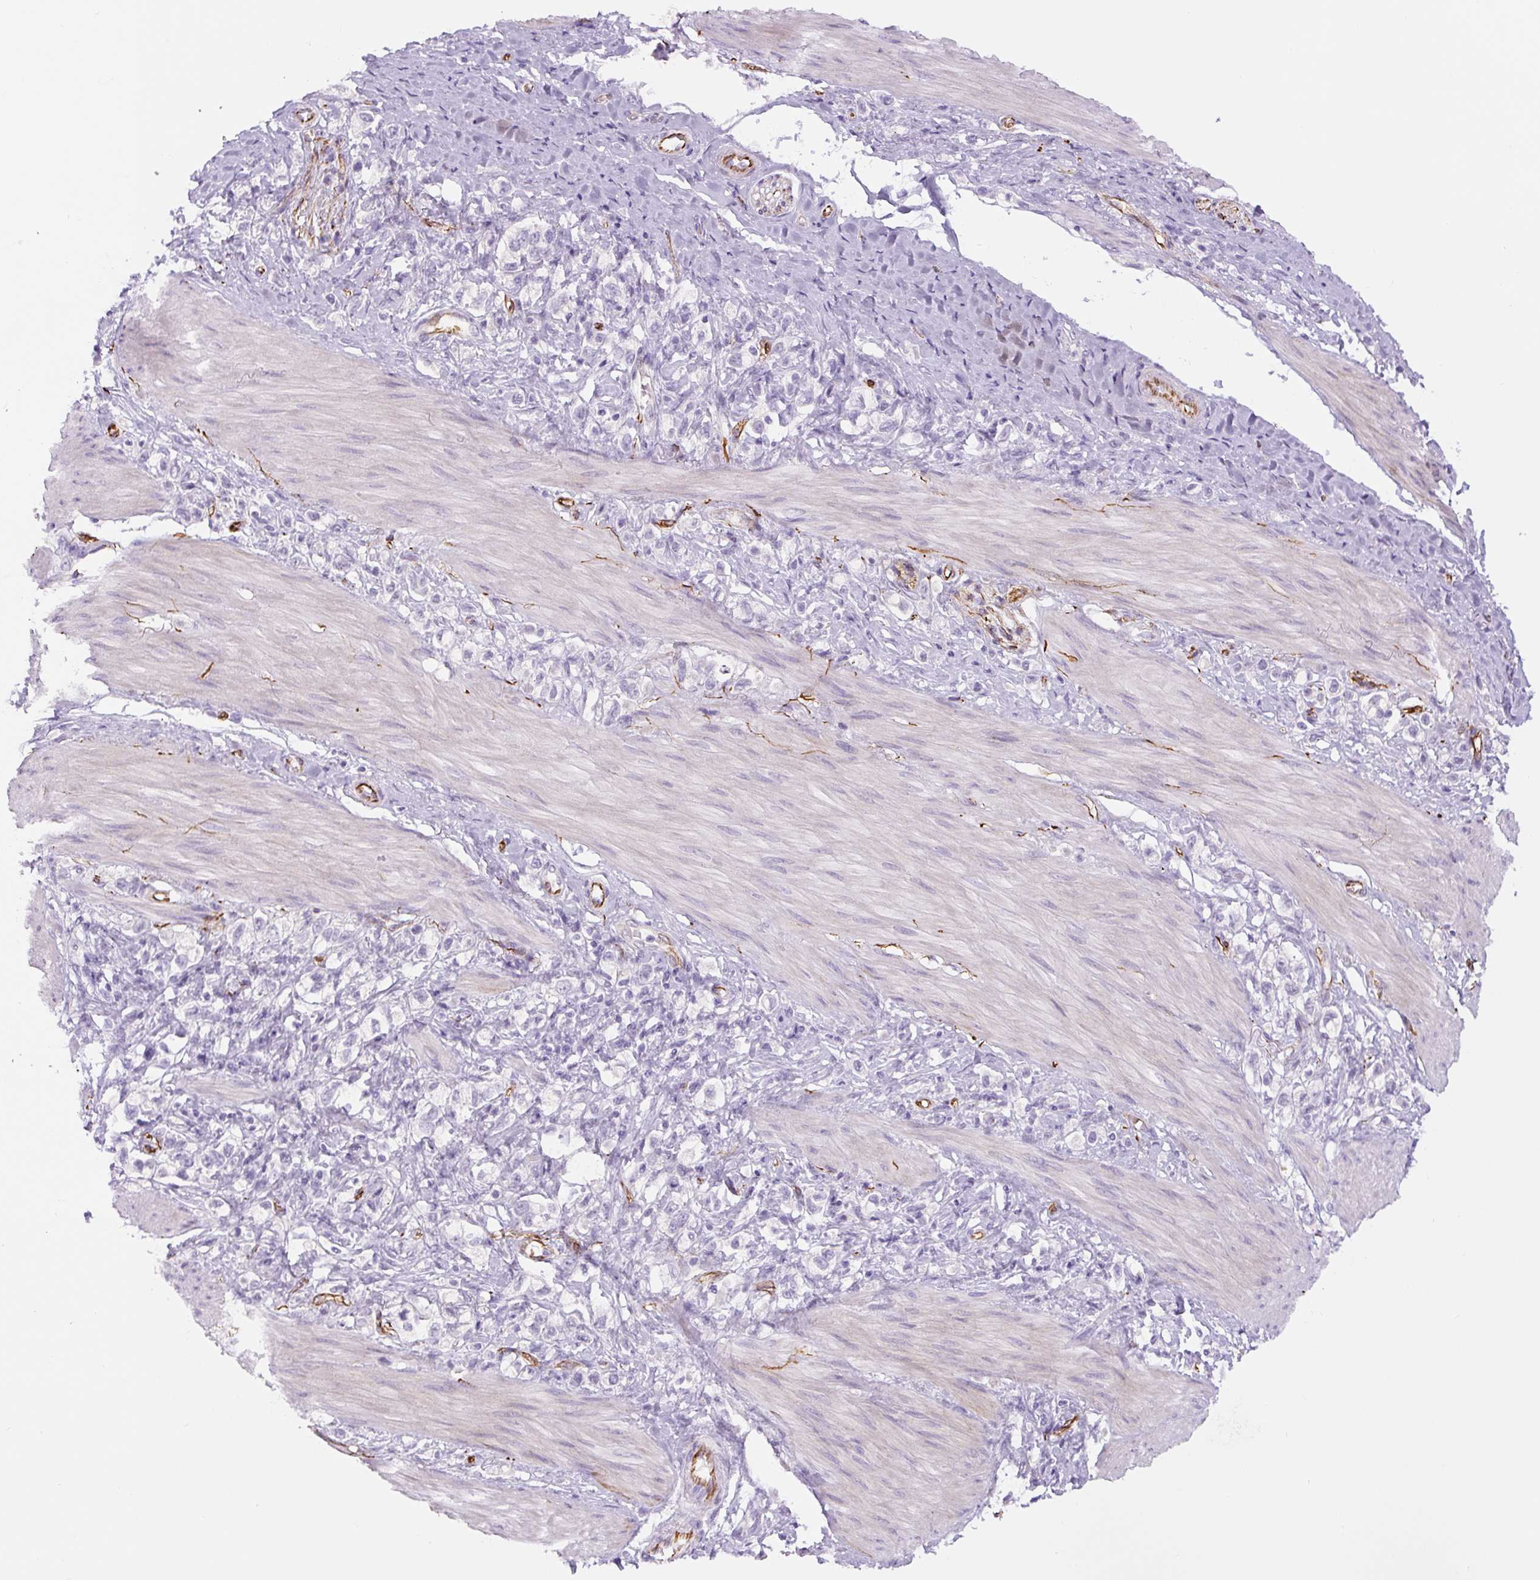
{"staining": {"intensity": "negative", "quantity": "none", "location": "none"}, "tissue": "stomach cancer", "cell_type": "Tumor cells", "image_type": "cancer", "snomed": [{"axis": "morphology", "description": "Adenocarcinoma, NOS"}, {"axis": "topography", "description": "Stomach"}], "caption": "High magnification brightfield microscopy of adenocarcinoma (stomach) stained with DAB (brown) and counterstained with hematoxylin (blue): tumor cells show no significant staining. (DAB immunohistochemistry with hematoxylin counter stain).", "gene": "NES", "patient": {"sex": "female", "age": 65}}